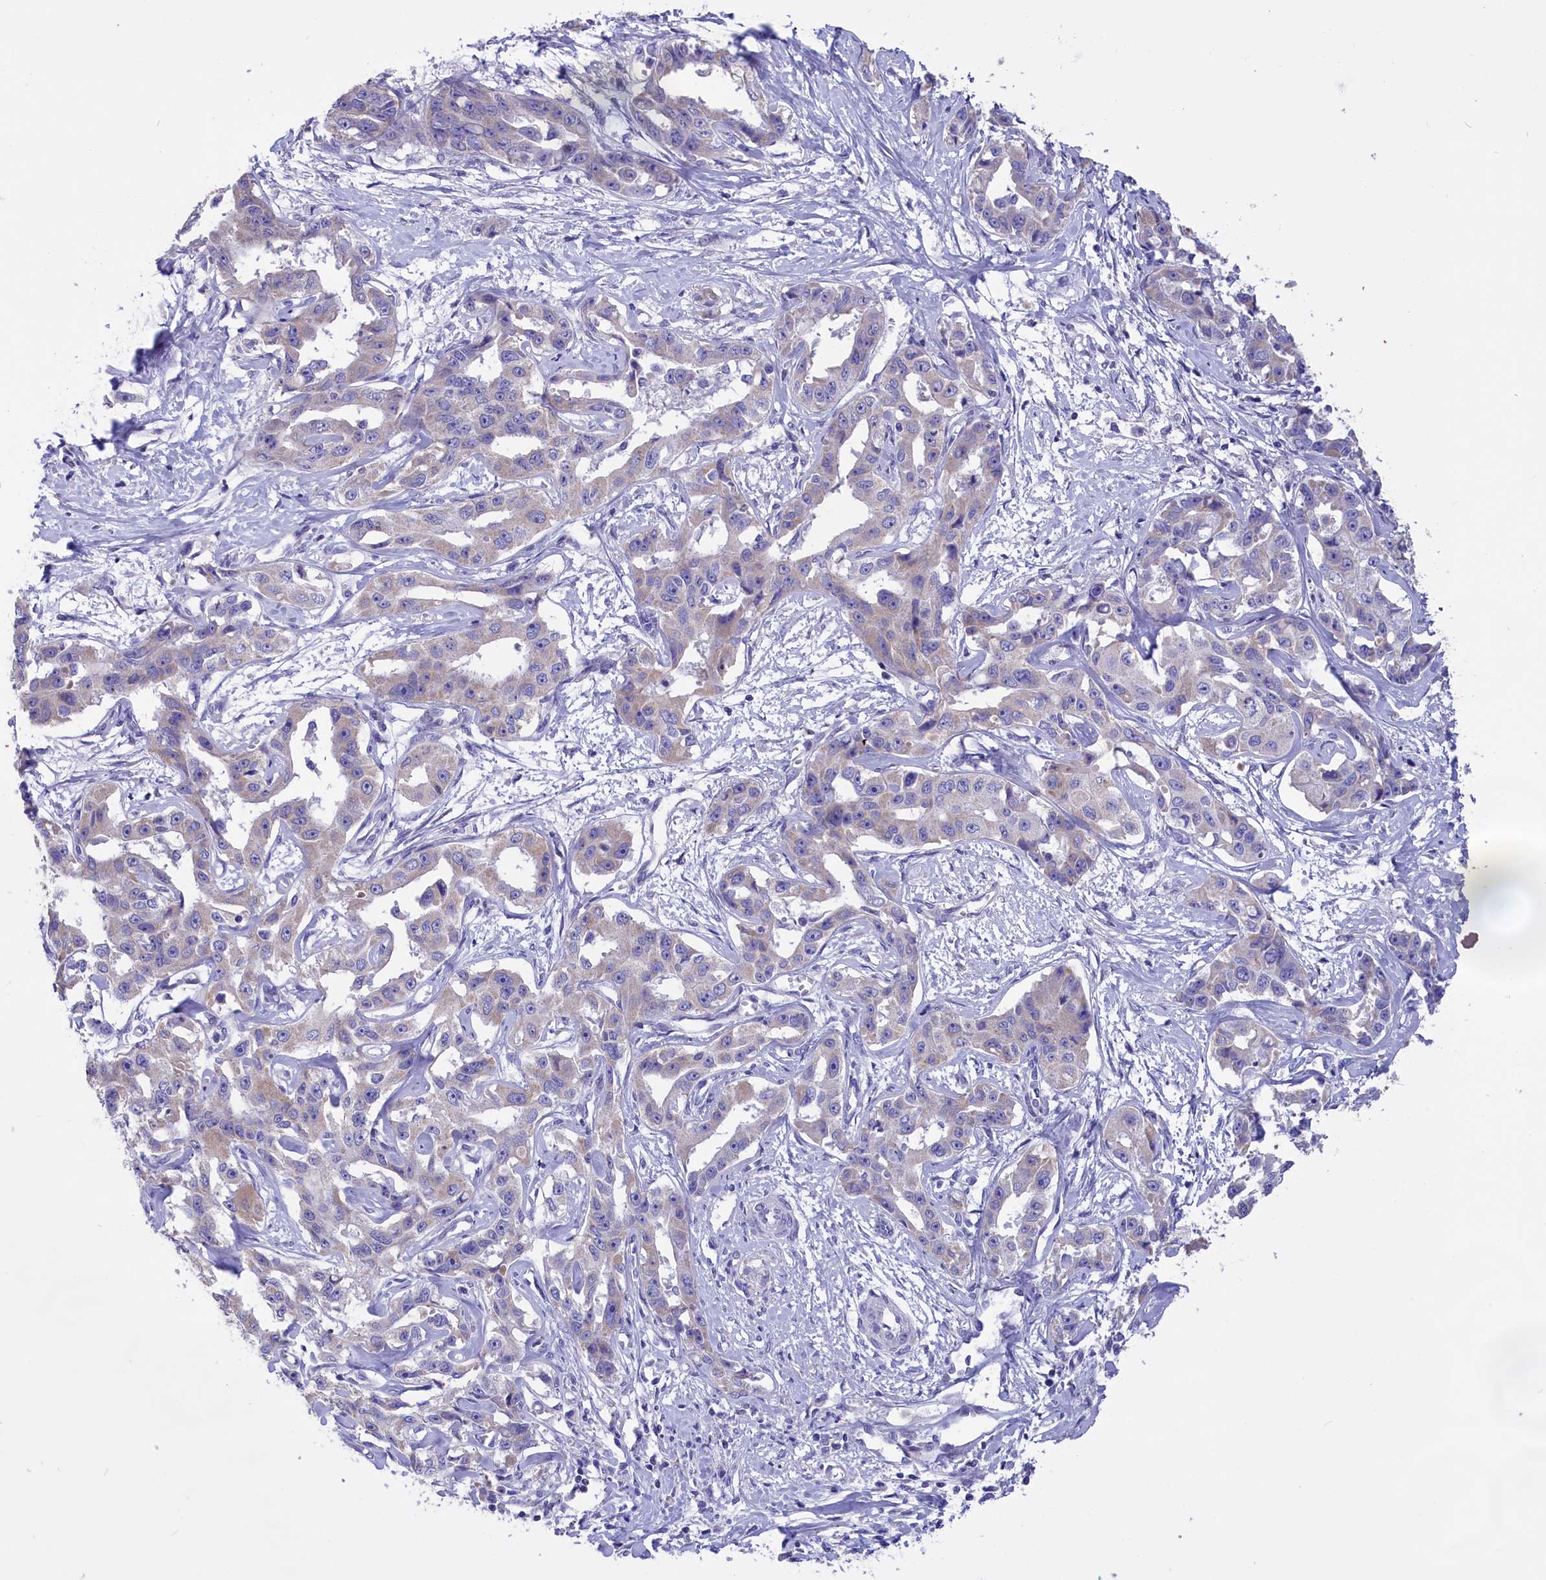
{"staining": {"intensity": "weak", "quantity": "<25%", "location": "cytoplasmic/membranous"}, "tissue": "liver cancer", "cell_type": "Tumor cells", "image_type": "cancer", "snomed": [{"axis": "morphology", "description": "Cholangiocarcinoma"}, {"axis": "topography", "description": "Liver"}], "caption": "Liver cholangiocarcinoma stained for a protein using IHC exhibits no staining tumor cells.", "gene": "CYP2U1", "patient": {"sex": "male", "age": 59}}